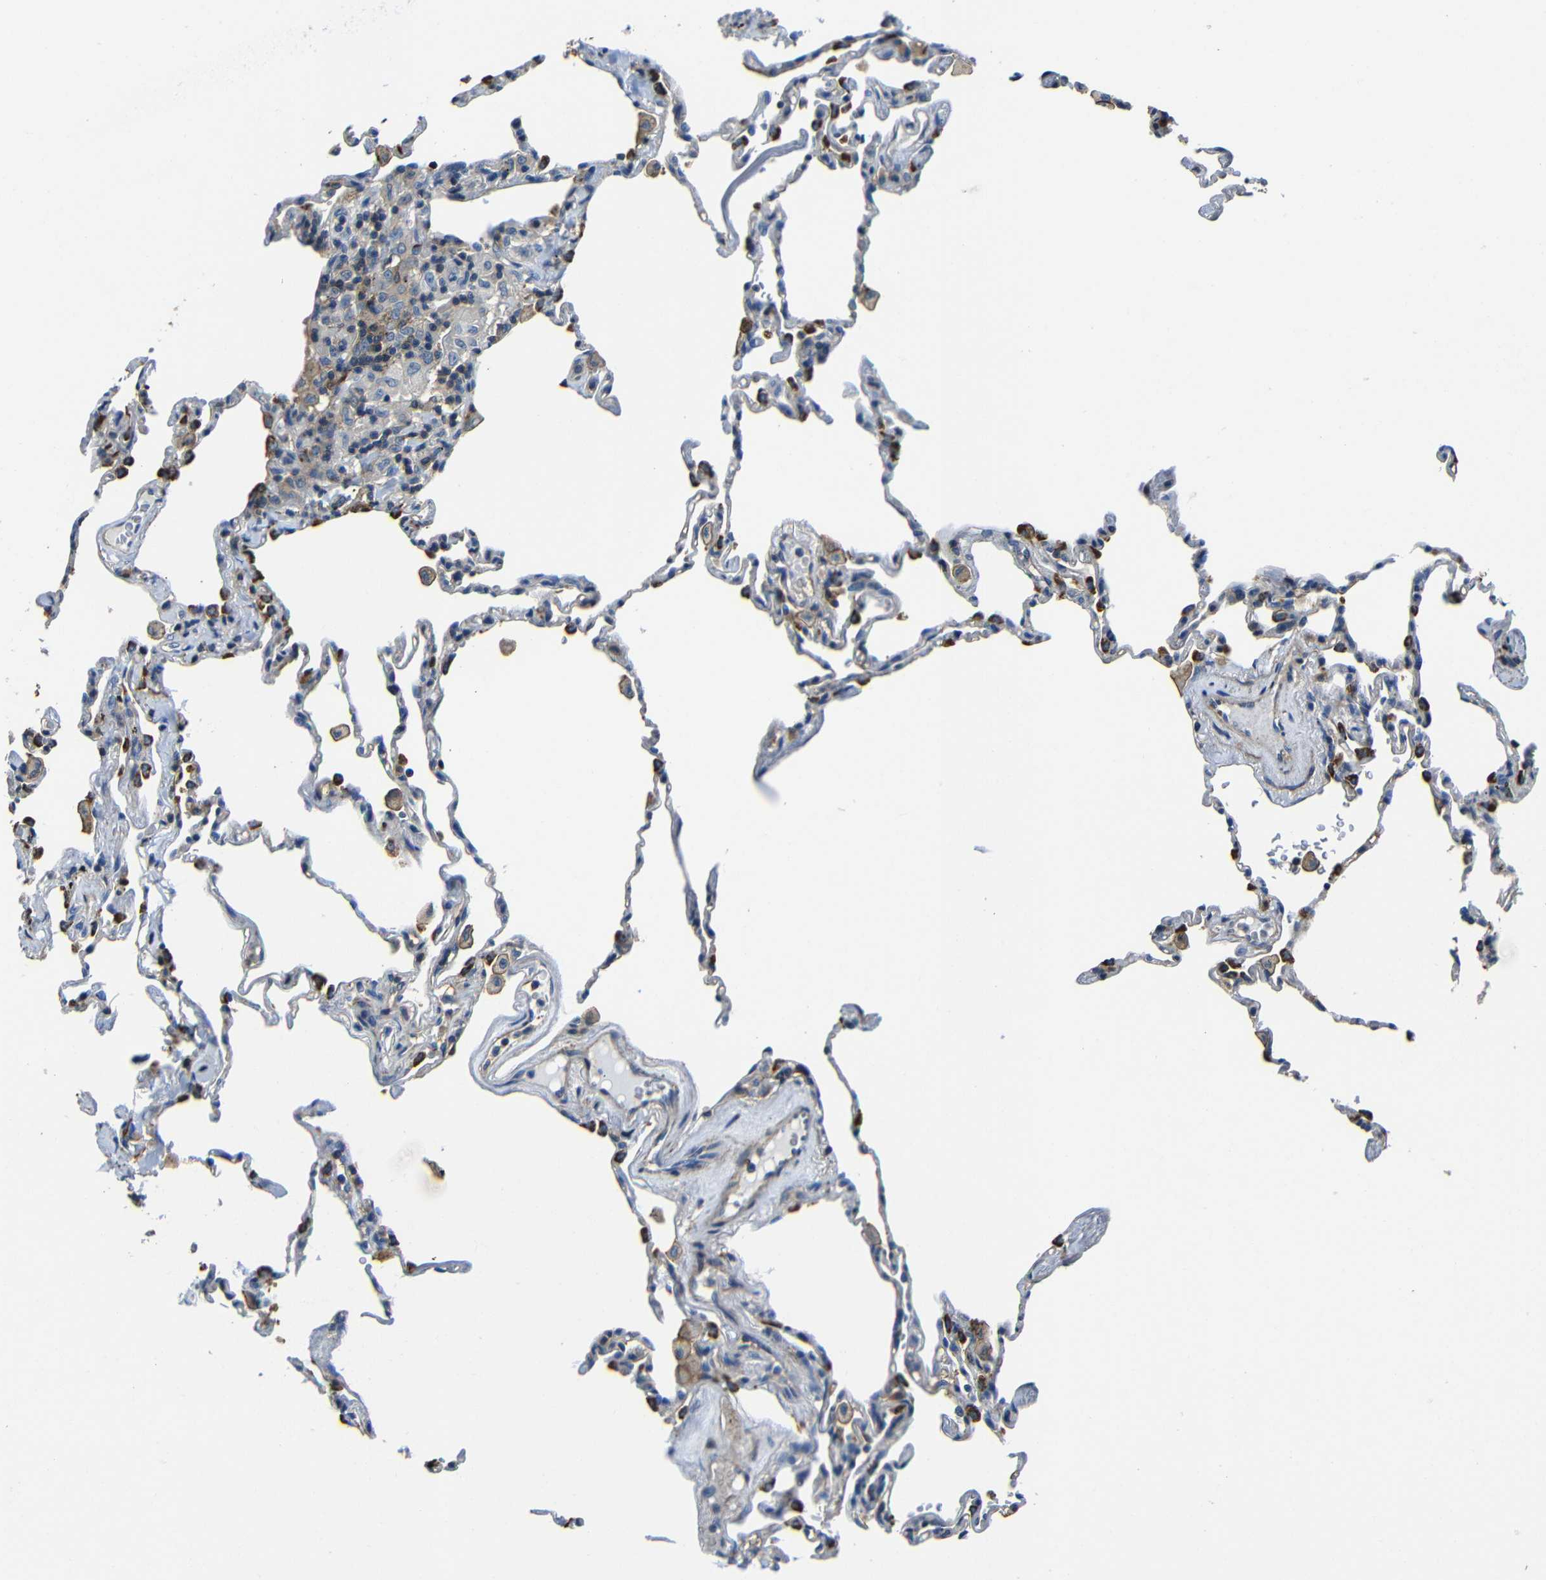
{"staining": {"intensity": "moderate", "quantity": "<25%", "location": "cytoplasmic/membranous"}, "tissue": "lung", "cell_type": "Alveolar cells", "image_type": "normal", "snomed": [{"axis": "morphology", "description": "Normal tissue, NOS"}, {"axis": "topography", "description": "Lung"}], "caption": "Immunohistochemical staining of benign lung shows moderate cytoplasmic/membranous protein staining in approximately <25% of alveolar cells.", "gene": "GDI1", "patient": {"sex": "male", "age": 59}}